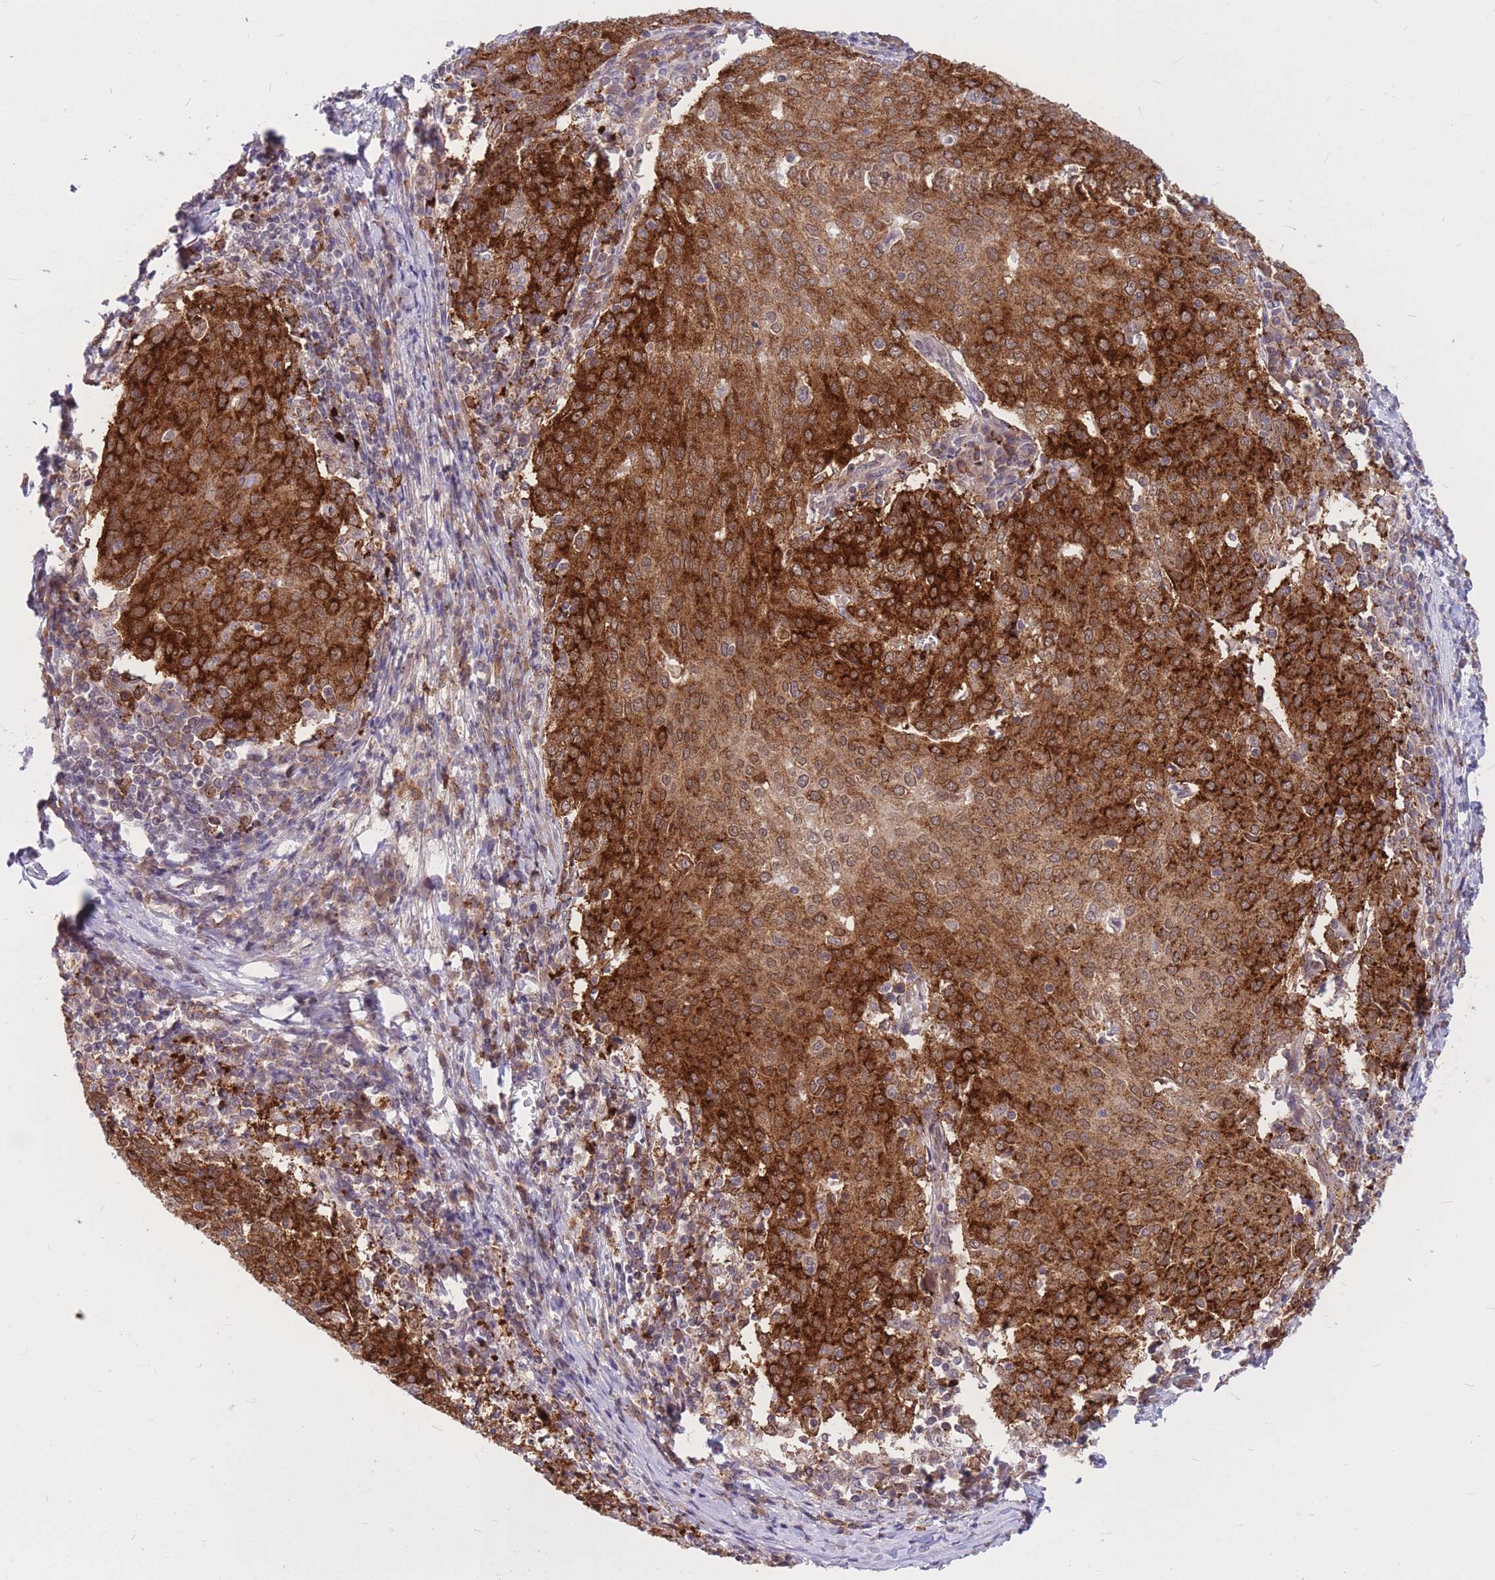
{"staining": {"intensity": "strong", "quantity": ">75%", "location": "cytoplasmic/membranous"}, "tissue": "cervical cancer", "cell_type": "Tumor cells", "image_type": "cancer", "snomed": [{"axis": "morphology", "description": "Squamous cell carcinoma, NOS"}, {"axis": "topography", "description": "Cervix"}], "caption": "There is high levels of strong cytoplasmic/membranous expression in tumor cells of cervical cancer, as demonstrated by immunohistochemical staining (brown color).", "gene": "TCF20", "patient": {"sex": "female", "age": 46}}